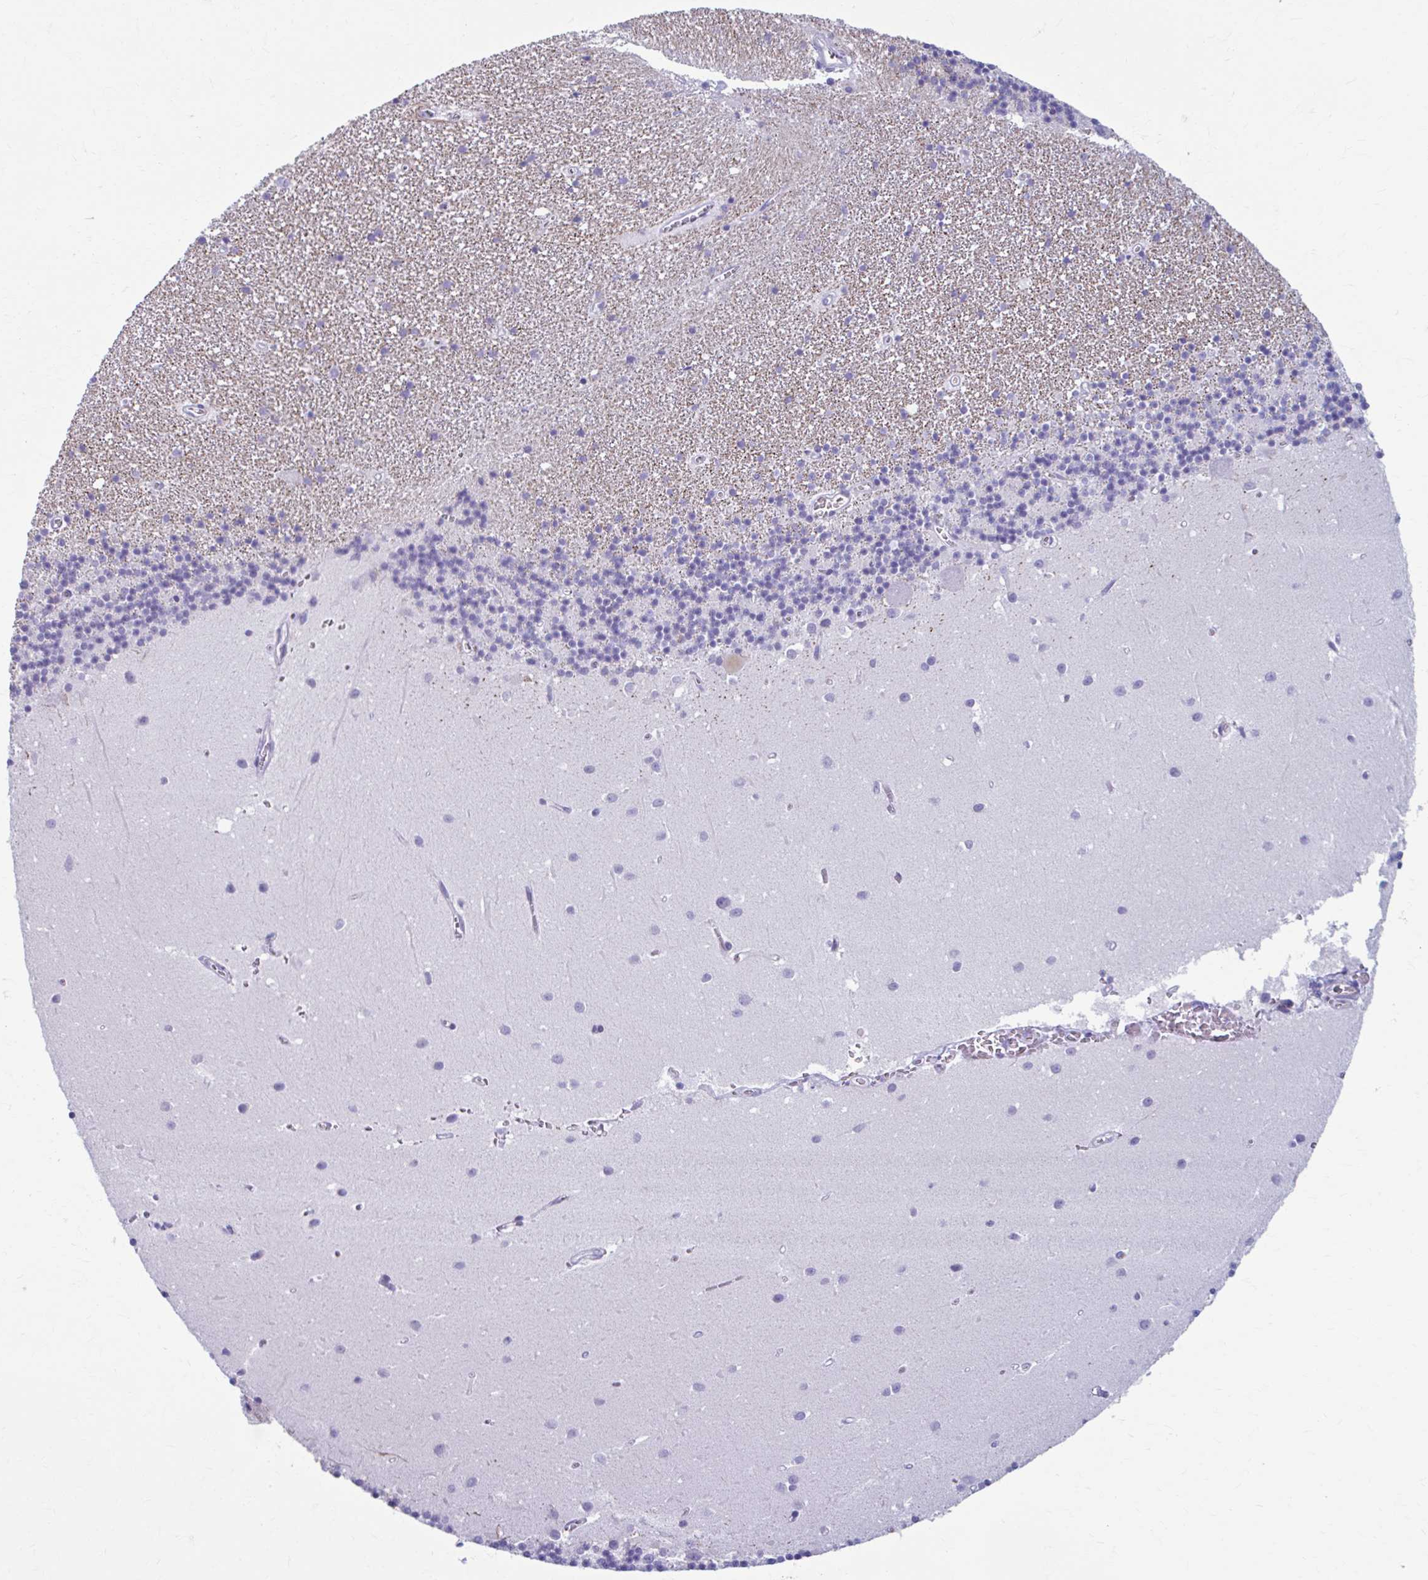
{"staining": {"intensity": "negative", "quantity": "none", "location": "none"}, "tissue": "cerebellum", "cell_type": "Cells in granular layer", "image_type": "normal", "snomed": [{"axis": "morphology", "description": "Normal tissue, NOS"}, {"axis": "topography", "description": "Cerebellum"}], "caption": "Cells in granular layer are negative for brown protein staining in benign cerebellum. (Stains: DAB IHC with hematoxylin counter stain, Microscopy: brightfield microscopy at high magnification).", "gene": "C12orf71", "patient": {"sex": "male", "age": 54}}